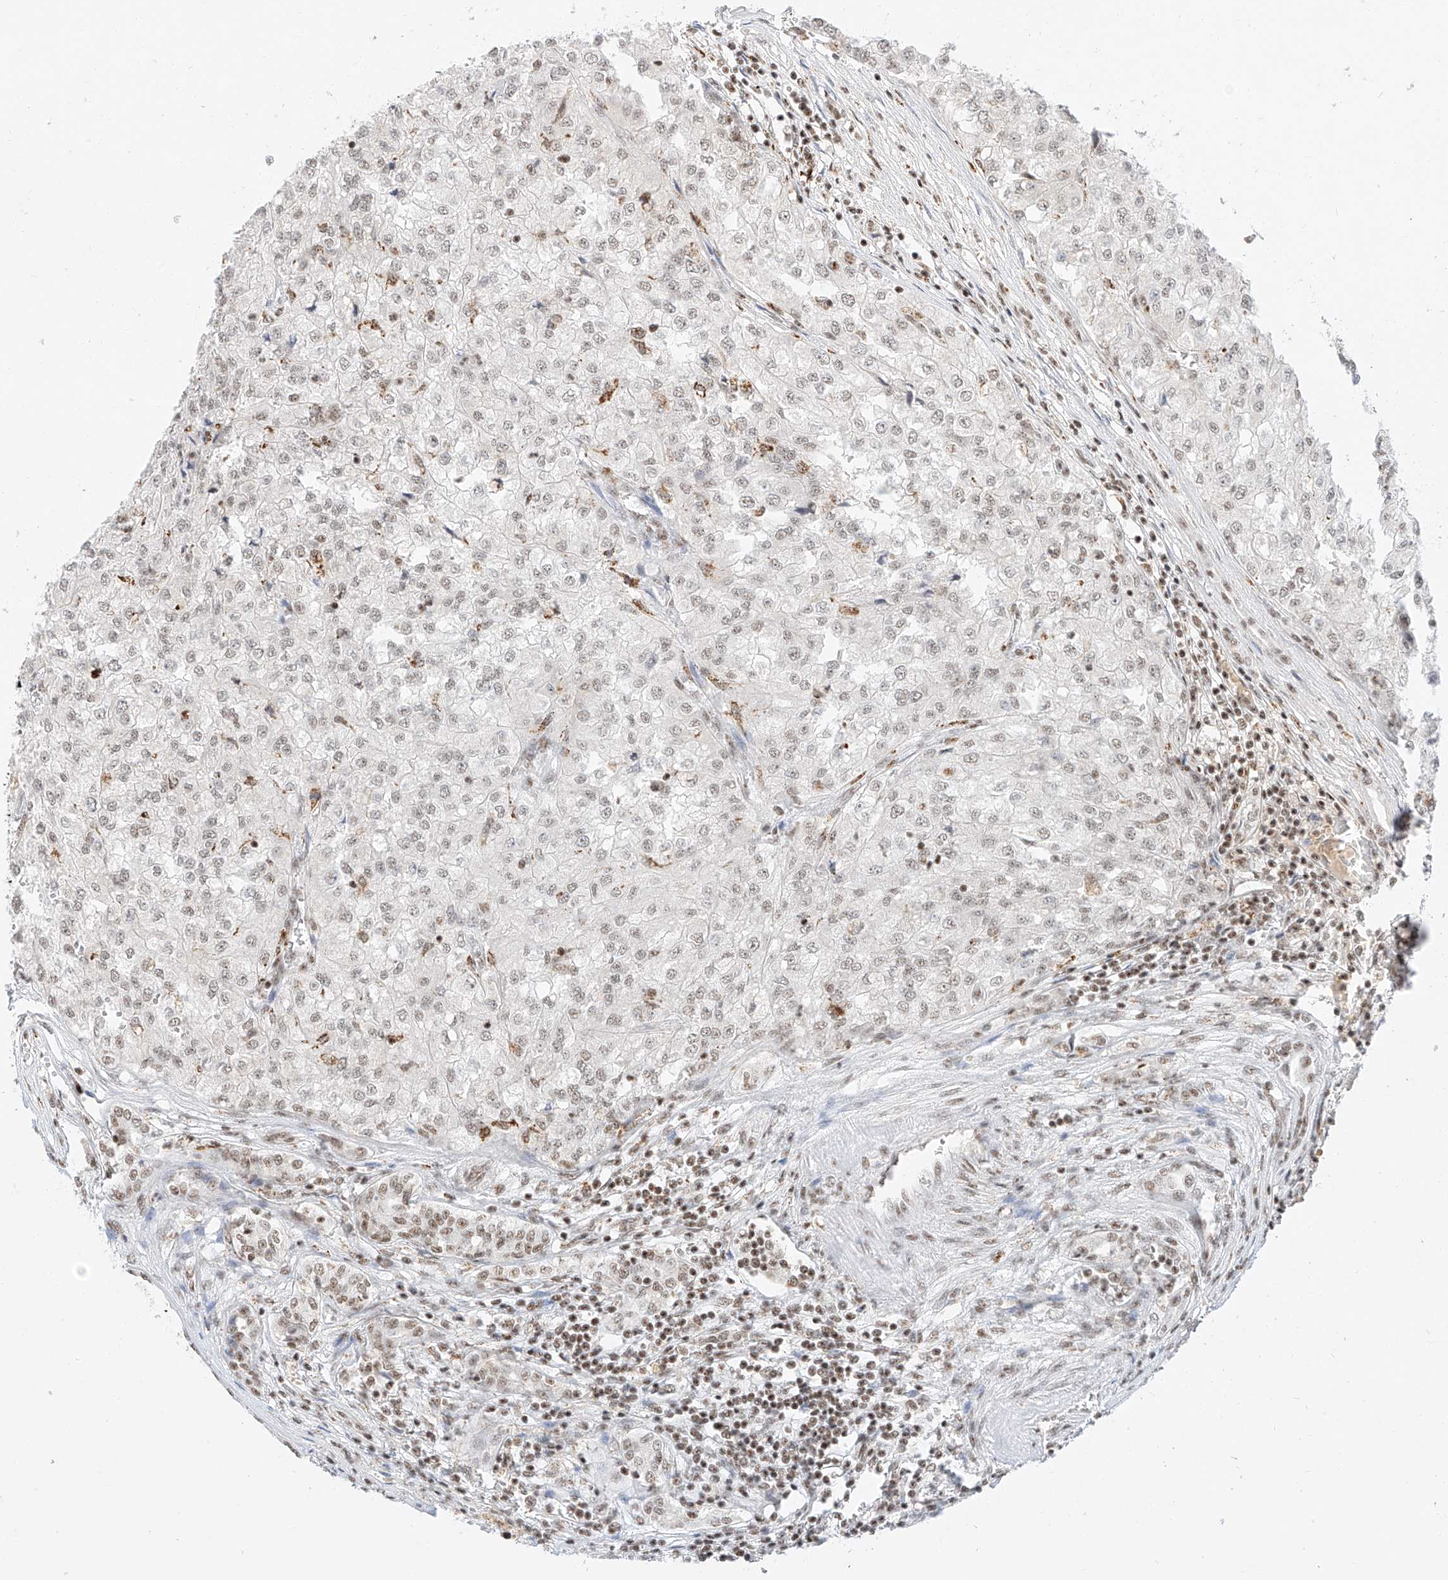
{"staining": {"intensity": "weak", "quantity": "25%-75%", "location": "nuclear"}, "tissue": "renal cancer", "cell_type": "Tumor cells", "image_type": "cancer", "snomed": [{"axis": "morphology", "description": "Adenocarcinoma, NOS"}, {"axis": "topography", "description": "Kidney"}], "caption": "Immunohistochemical staining of human renal adenocarcinoma displays weak nuclear protein positivity in about 25%-75% of tumor cells.", "gene": "NRF1", "patient": {"sex": "female", "age": 54}}